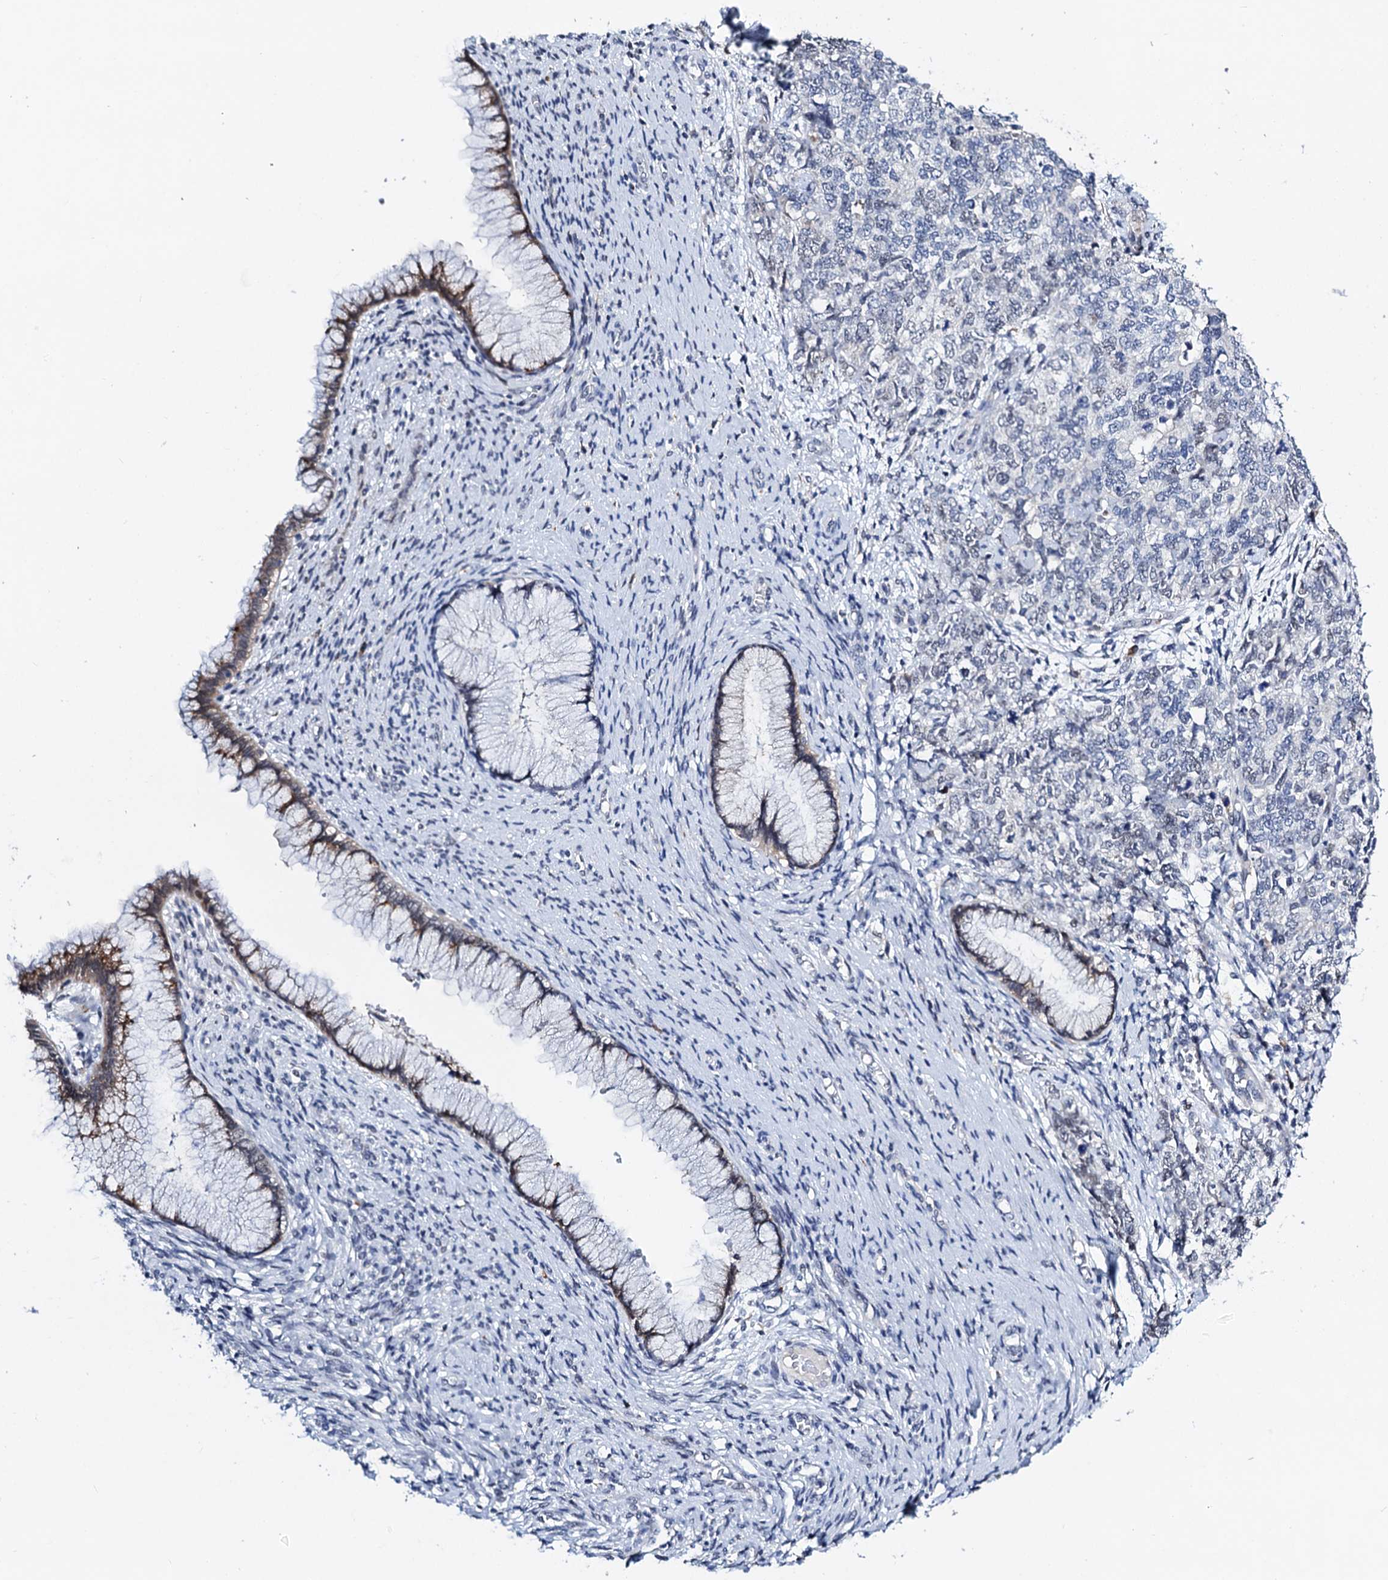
{"staining": {"intensity": "negative", "quantity": "none", "location": "none"}, "tissue": "cervical cancer", "cell_type": "Tumor cells", "image_type": "cancer", "snomed": [{"axis": "morphology", "description": "Squamous cell carcinoma, NOS"}, {"axis": "topography", "description": "Cervix"}], "caption": "This is a image of IHC staining of cervical cancer (squamous cell carcinoma), which shows no positivity in tumor cells.", "gene": "SLC7A10", "patient": {"sex": "female", "age": 63}}